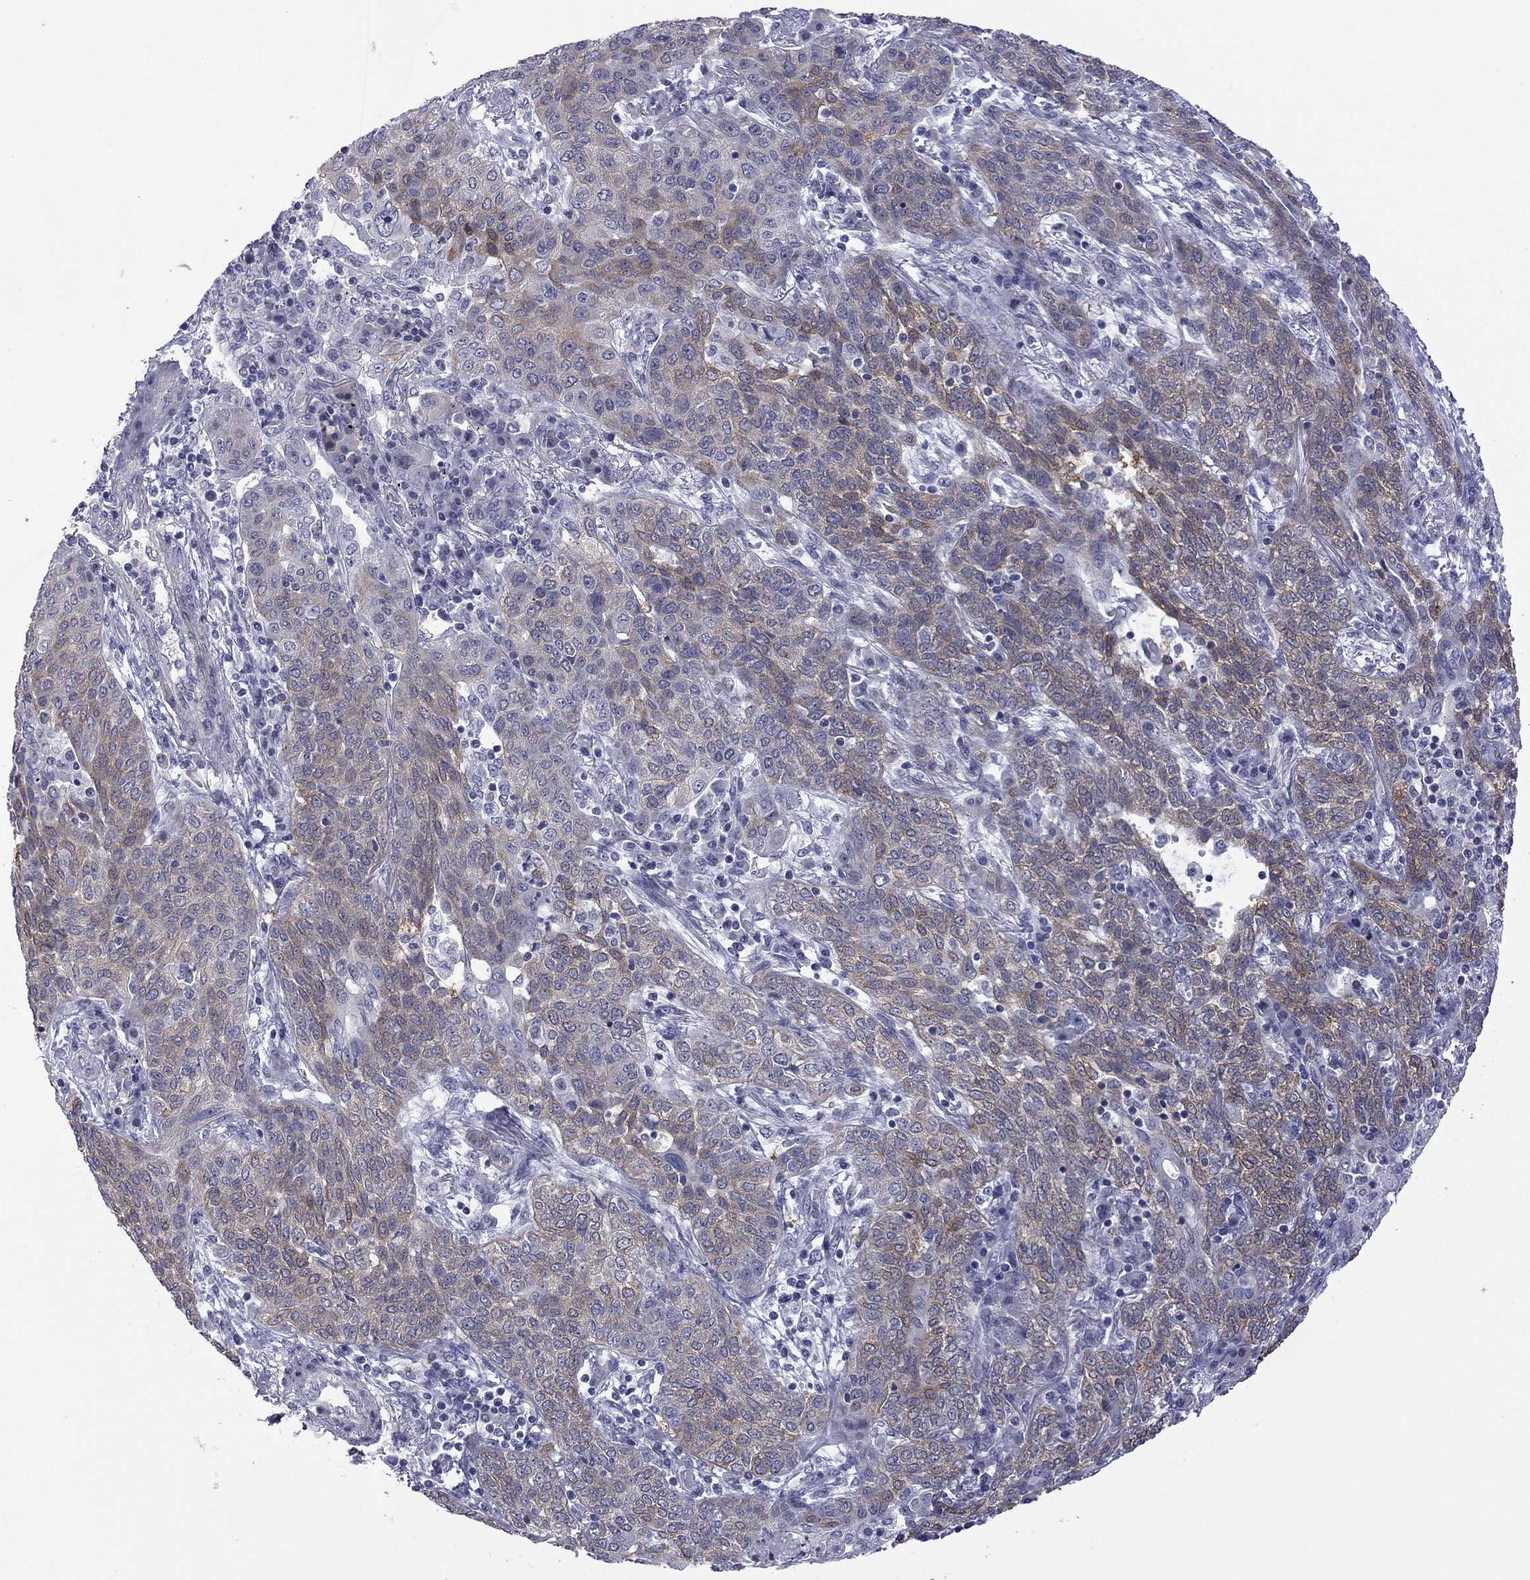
{"staining": {"intensity": "weak", "quantity": "<25%", "location": "cytoplasmic/membranous"}, "tissue": "lung cancer", "cell_type": "Tumor cells", "image_type": "cancer", "snomed": [{"axis": "morphology", "description": "Squamous cell carcinoma, NOS"}, {"axis": "topography", "description": "Lung"}], "caption": "Immunohistochemistry (IHC) photomicrograph of neoplastic tissue: human lung cancer stained with DAB (3,3'-diaminobenzidine) exhibits no significant protein expression in tumor cells.", "gene": "POU5F2", "patient": {"sex": "female", "age": 70}}